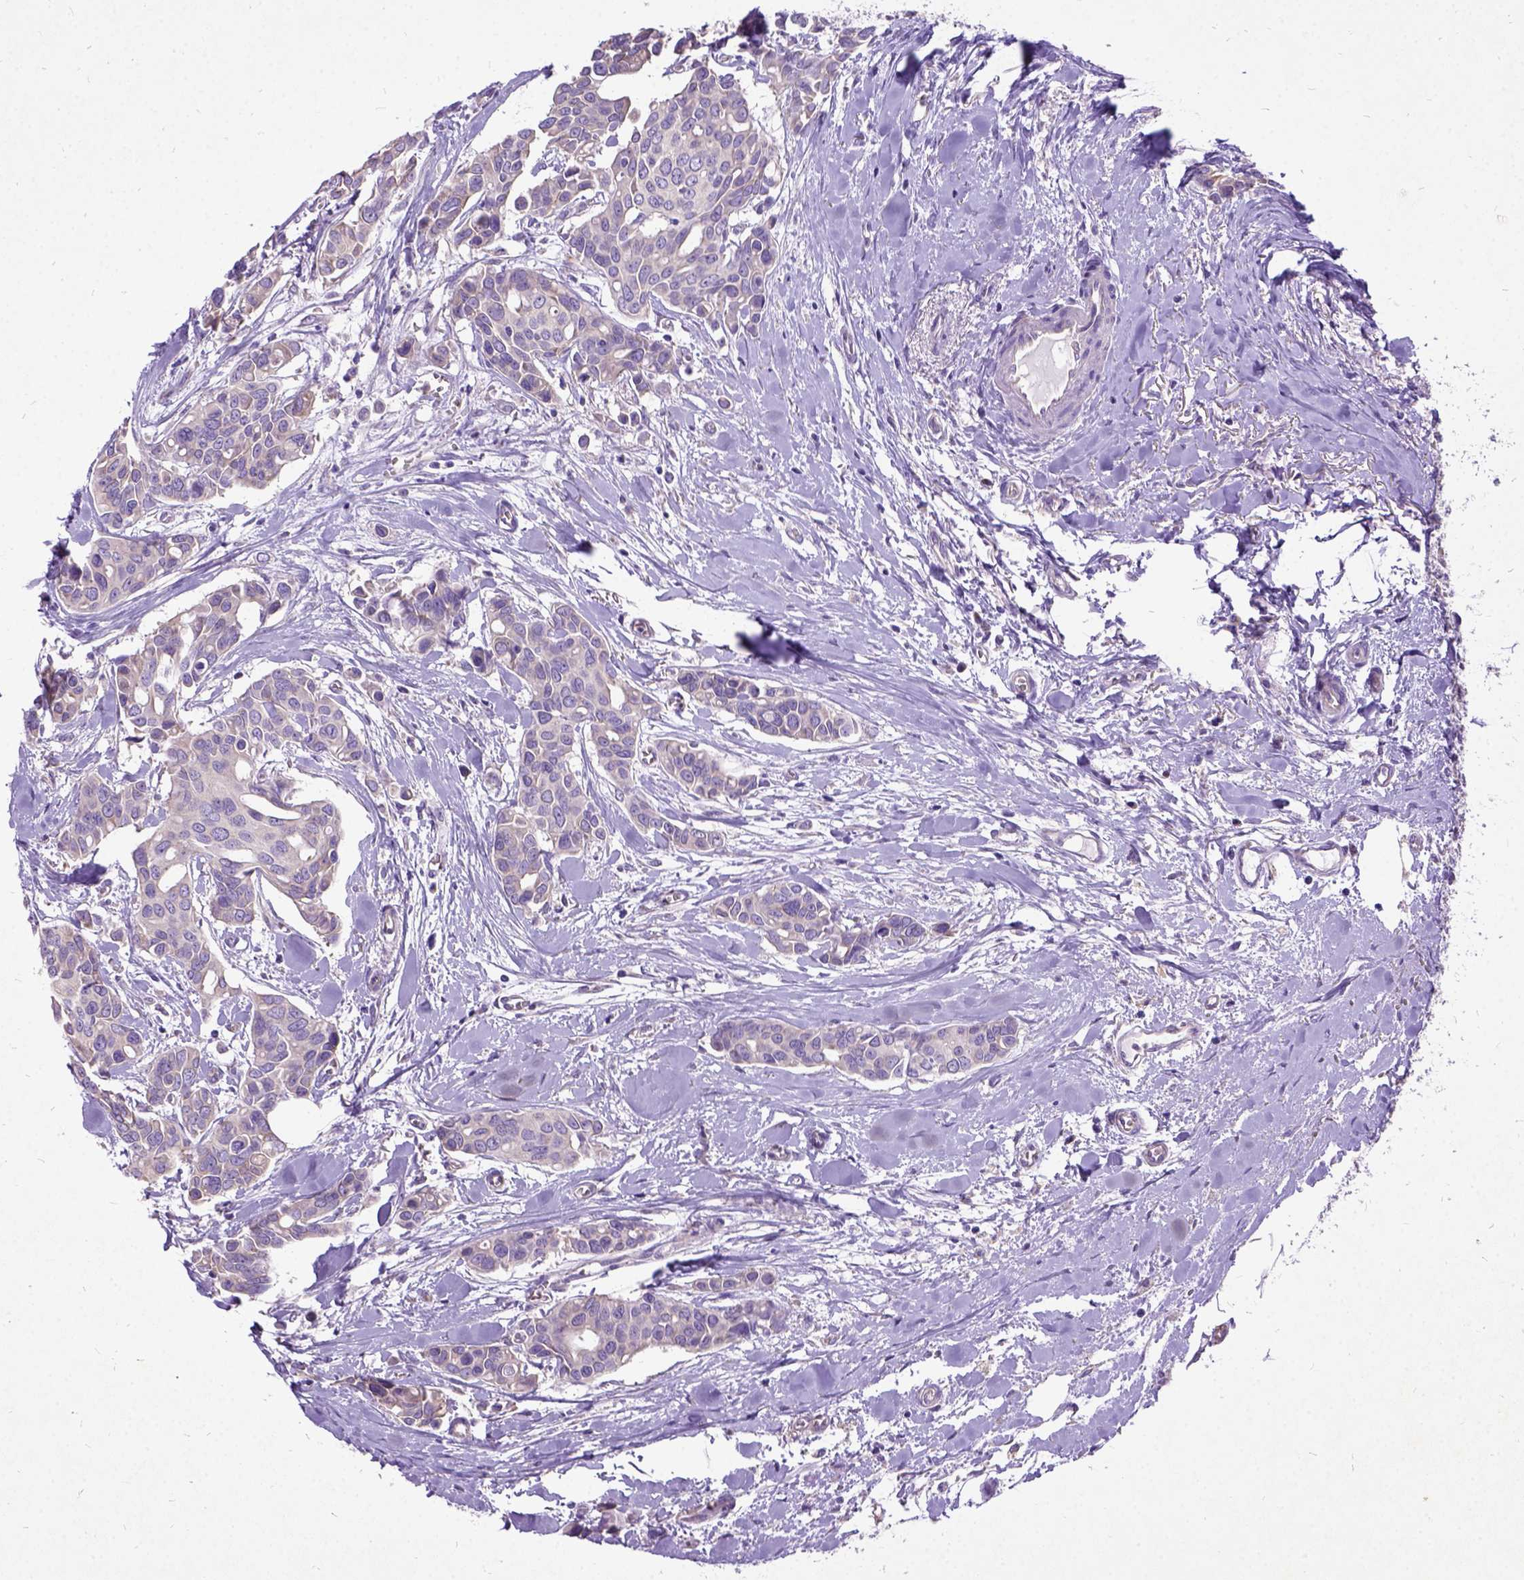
{"staining": {"intensity": "negative", "quantity": "none", "location": "none"}, "tissue": "breast cancer", "cell_type": "Tumor cells", "image_type": "cancer", "snomed": [{"axis": "morphology", "description": "Duct carcinoma"}, {"axis": "topography", "description": "Breast"}], "caption": "High power microscopy histopathology image of an IHC photomicrograph of breast intraductal carcinoma, revealing no significant positivity in tumor cells.", "gene": "CFAP54", "patient": {"sex": "female", "age": 54}}